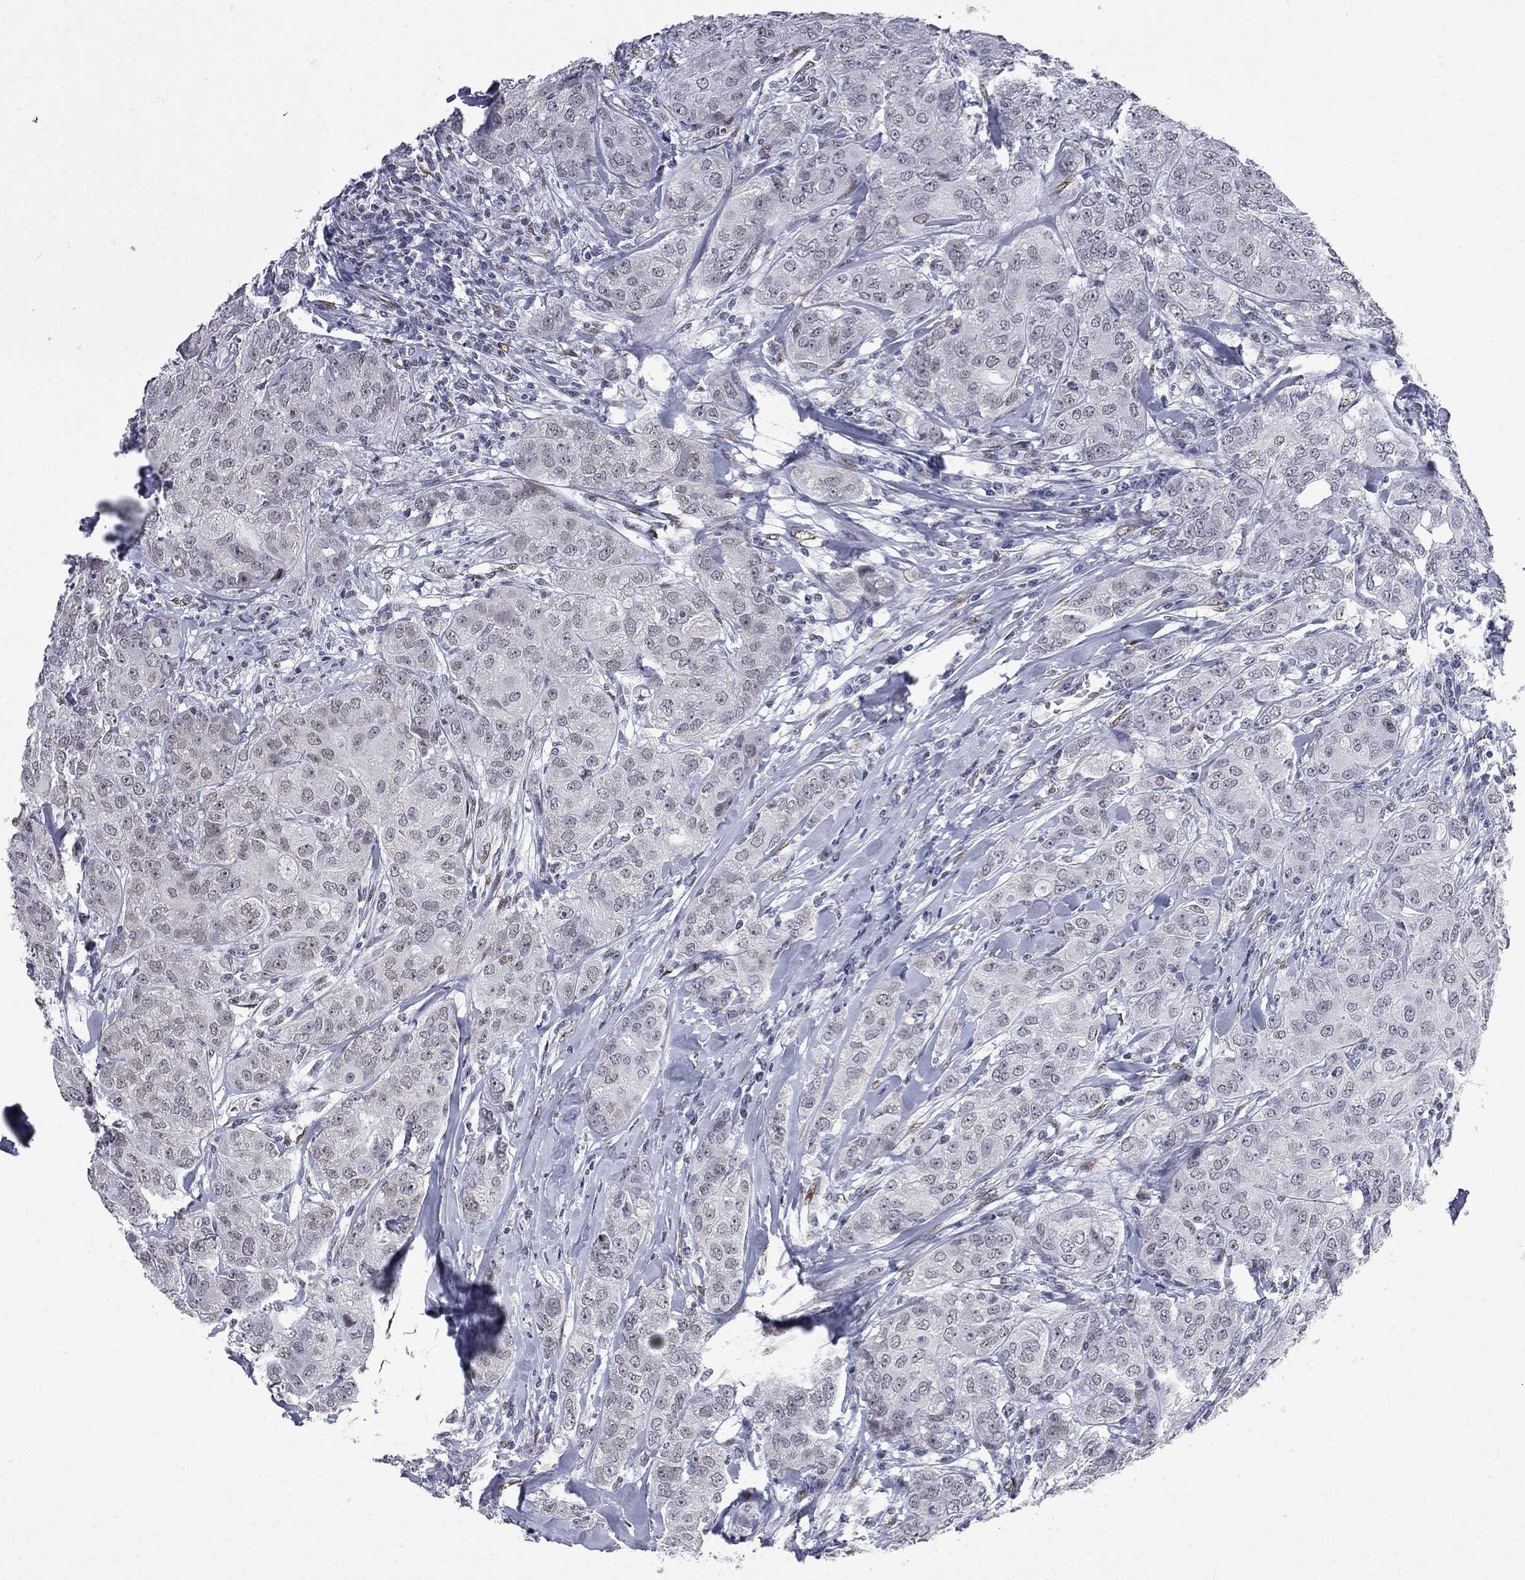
{"staining": {"intensity": "negative", "quantity": "none", "location": "none"}, "tissue": "breast cancer", "cell_type": "Tumor cells", "image_type": "cancer", "snomed": [{"axis": "morphology", "description": "Duct carcinoma"}, {"axis": "topography", "description": "Breast"}], "caption": "Immunohistochemistry (IHC) micrograph of human breast invasive ductal carcinoma stained for a protein (brown), which shows no staining in tumor cells. (Brightfield microscopy of DAB (3,3'-diaminobenzidine) IHC at high magnification).", "gene": "ZBTB47", "patient": {"sex": "female", "age": 43}}